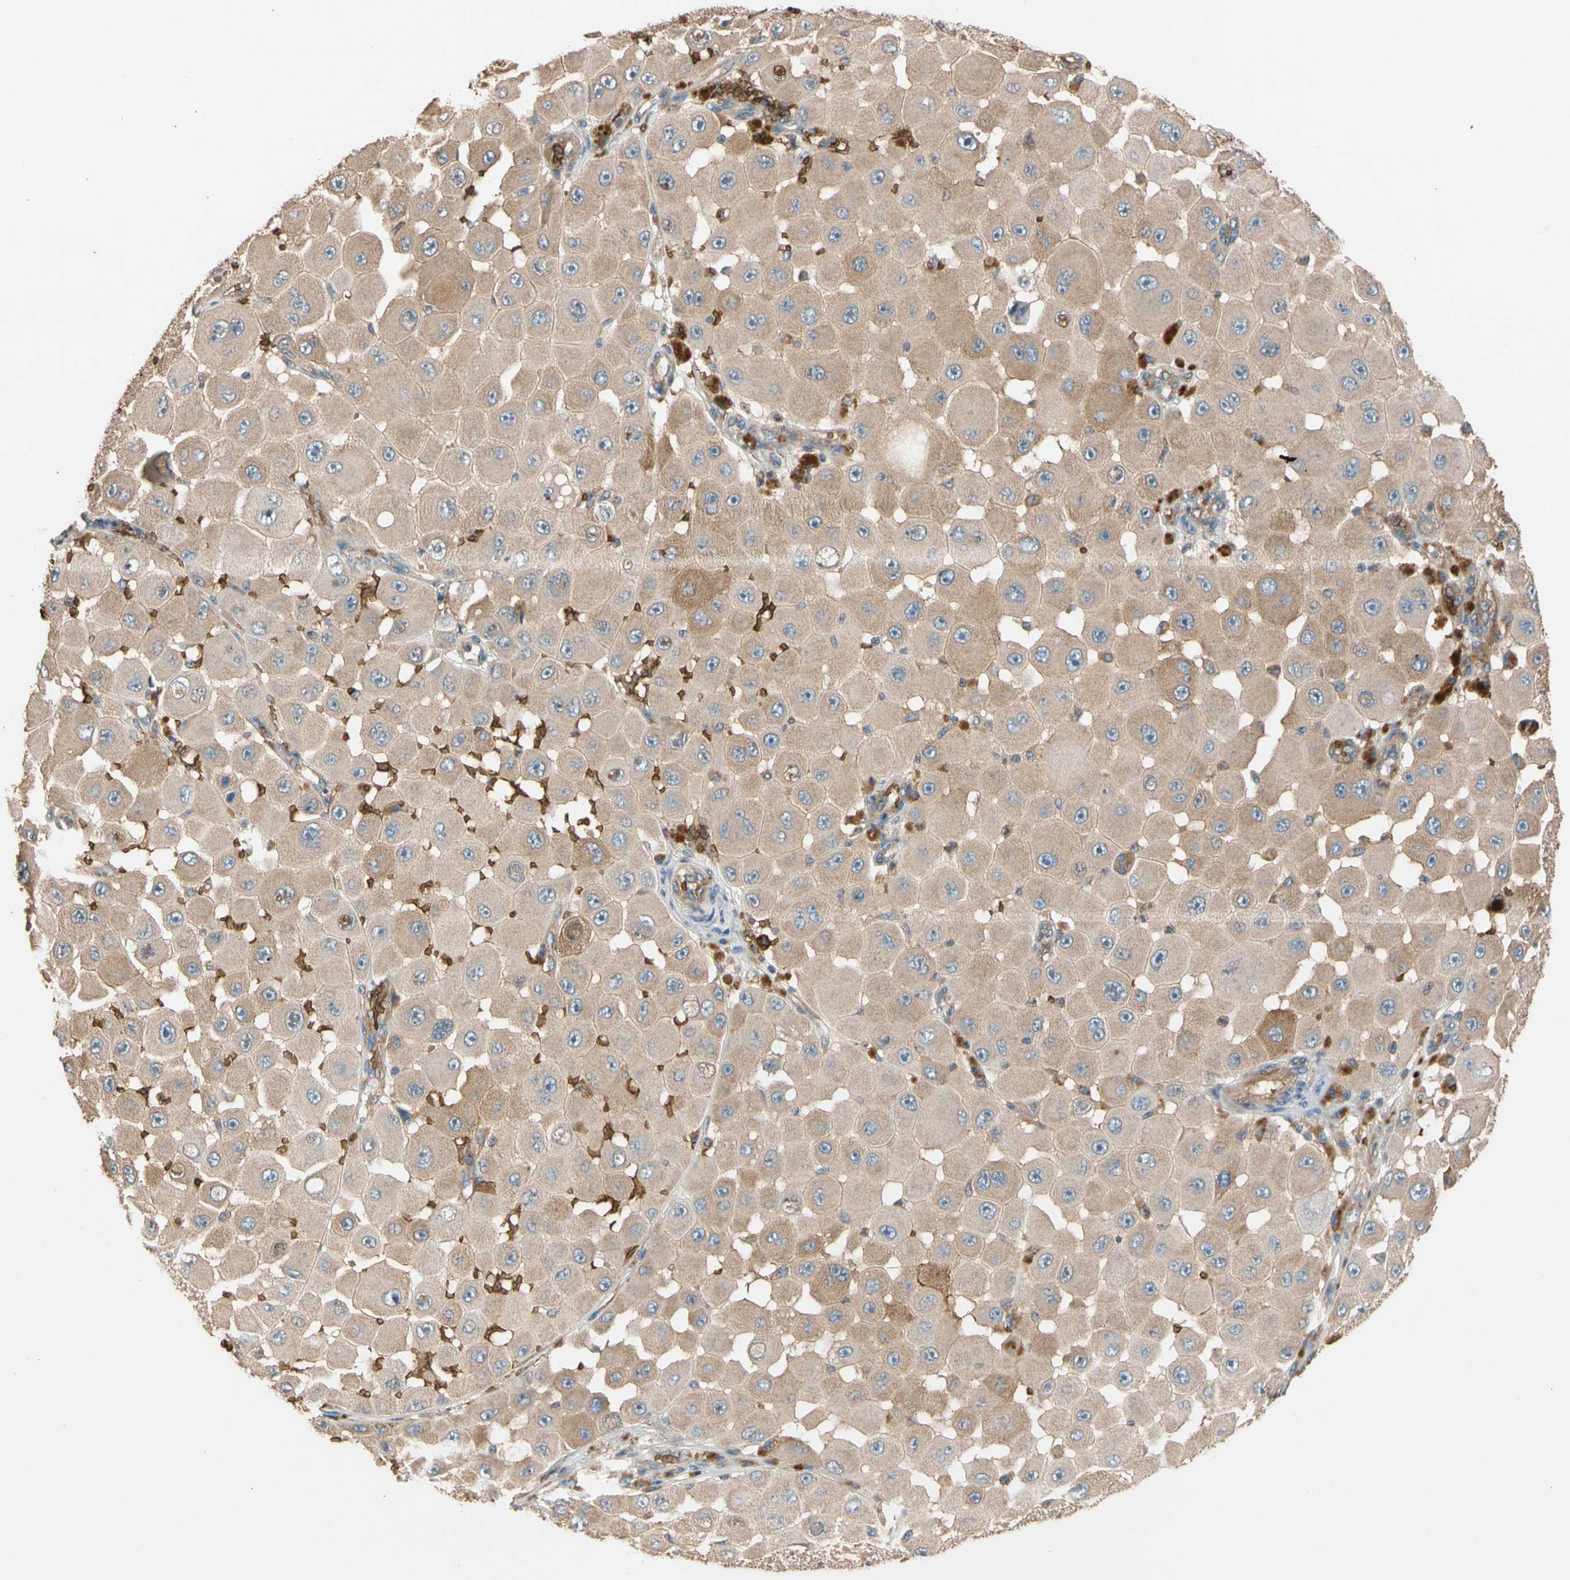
{"staining": {"intensity": "strong", "quantity": "<25%", "location": "cytoplasmic/membranous"}, "tissue": "melanoma", "cell_type": "Tumor cells", "image_type": "cancer", "snomed": [{"axis": "morphology", "description": "Malignant melanoma, NOS"}, {"axis": "topography", "description": "Skin"}], "caption": "The immunohistochemical stain shows strong cytoplasmic/membranous expression in tumor cells of melanoma tissue.", "gene": "RIOK2", "patient": {"sex": "female", "age": 81}}